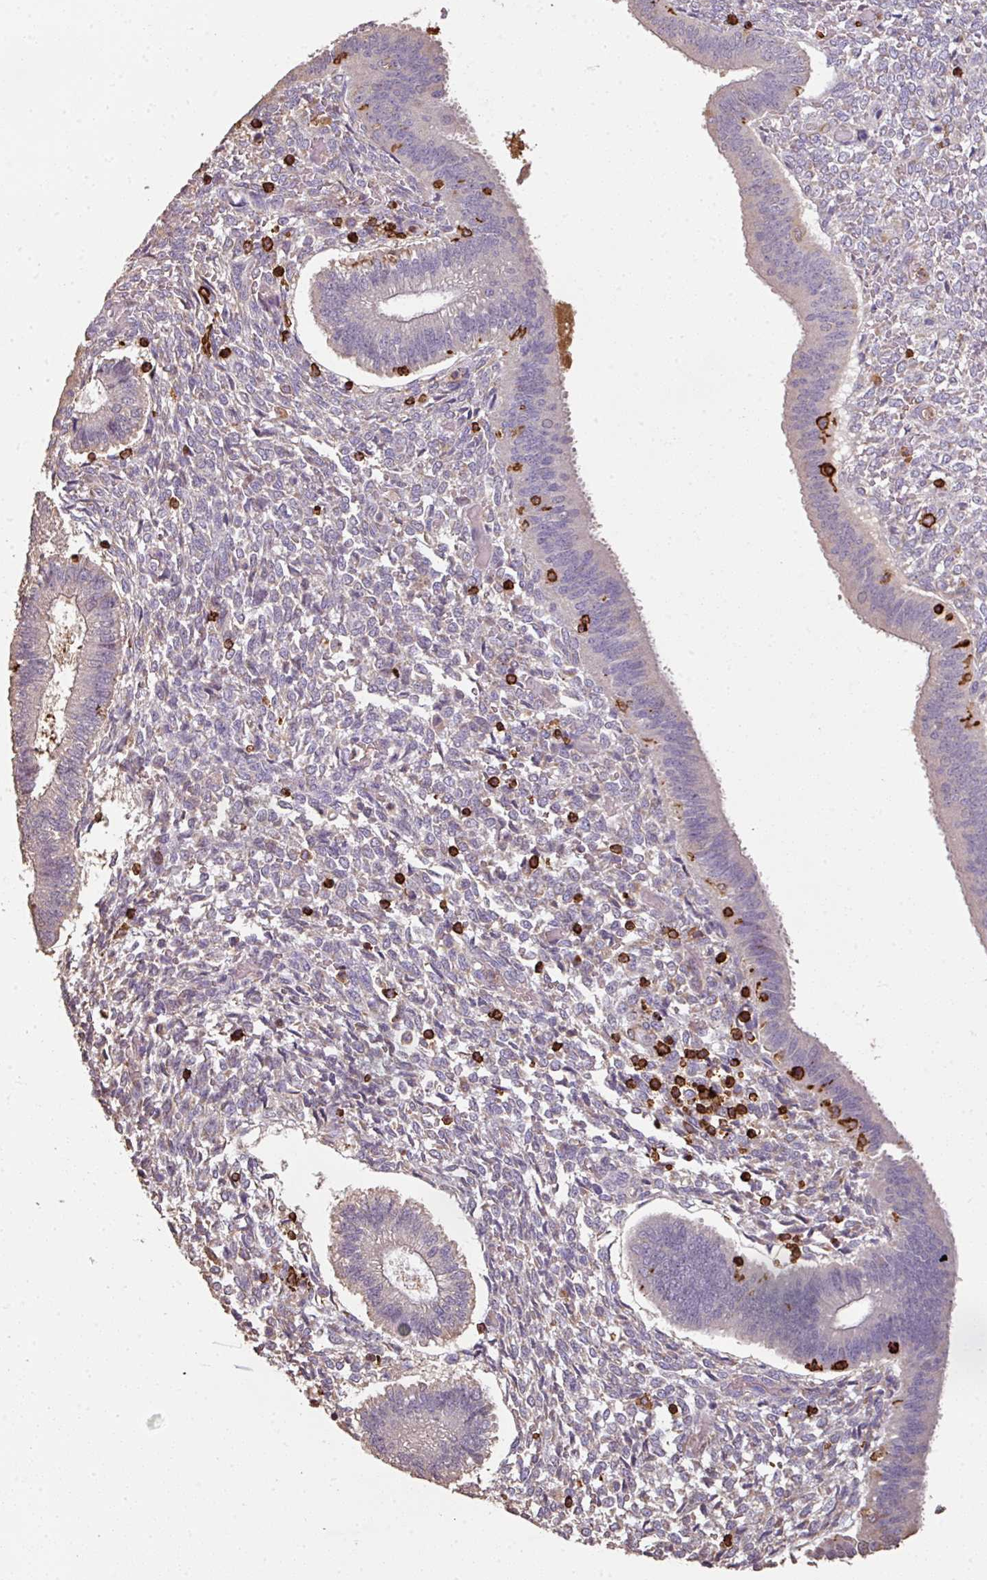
{"staining": {"intensity": "negative", "quantity": "none", "location": "none"}, "tissue": "endometrium", "cell_type": "Cells in endometrial stroma", "image_type": "normal", "snomed": [{"axis": "morphology", "description": "Normal tissue, NOS"}, {"axis": "topography", "description": "Endometrium"}], "caption": "Human endometrium stained for a protein using immunohistochemistry shows no expression in cells in endometrial stroma.", "gene": "OLFML2B", "patient": {"sex": "female", "age": 25}}